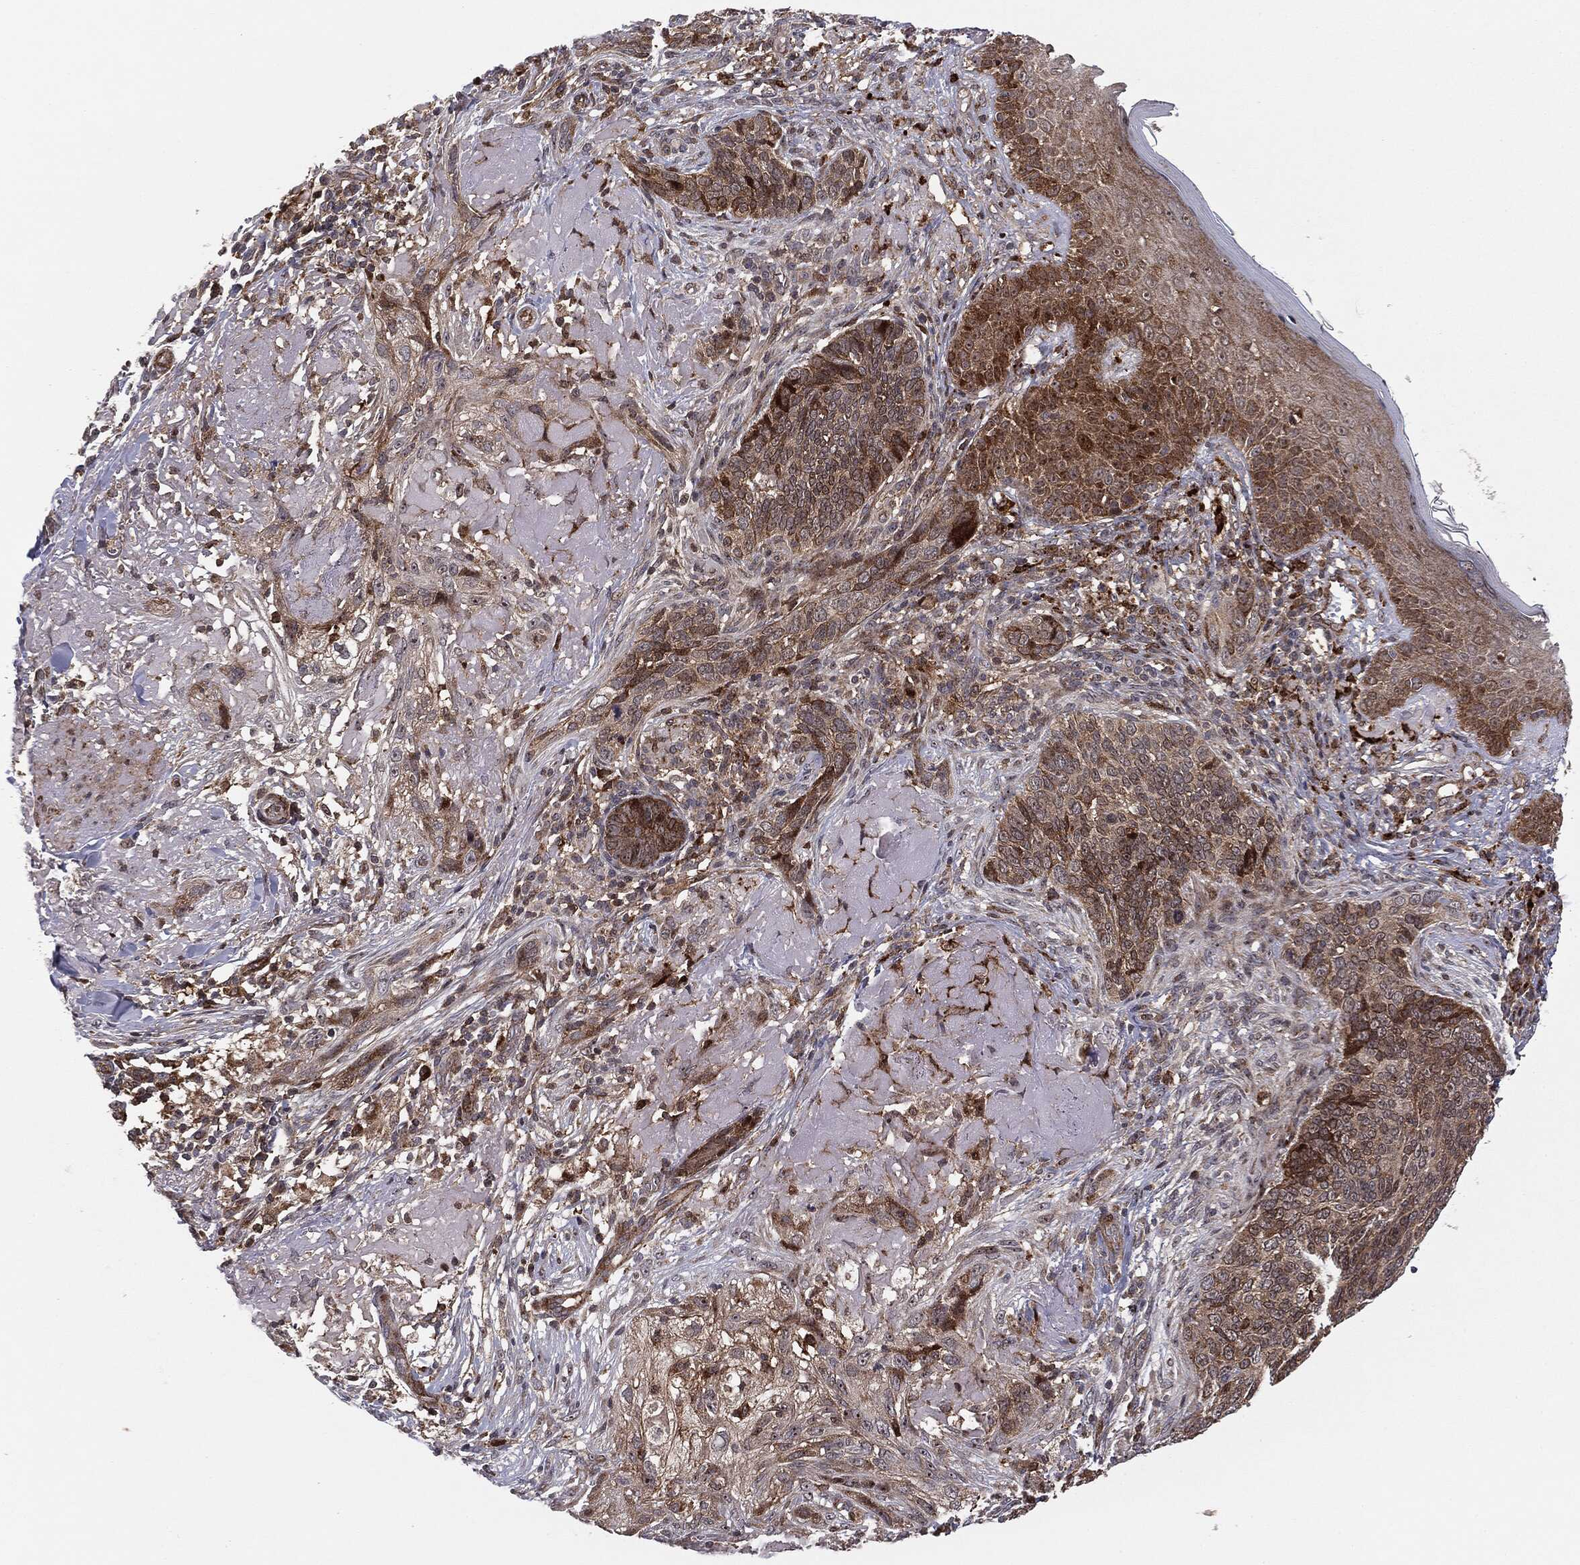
{"staining": {"intensity": "moderate", "quantity": "25%-75%", "location": "cytoplasmic/membranous"}, "tissue": "skin cancer", "cell_type": "Tumor cells", "image_type": "cancer", "snomed": [{"axis": "morphology", "description": "Basal cell carcinoma"}, {"axis": "topography", "description": "Skin"}], "caption": "IHC of basal cell carcinoma (skin) exhibits medium levels of moderate cytoplasmic/membranous expression in approximately 25%-75% of tumor cells.", "gene": "PTEN", "patient": {"sex": "male", "age": 91}}